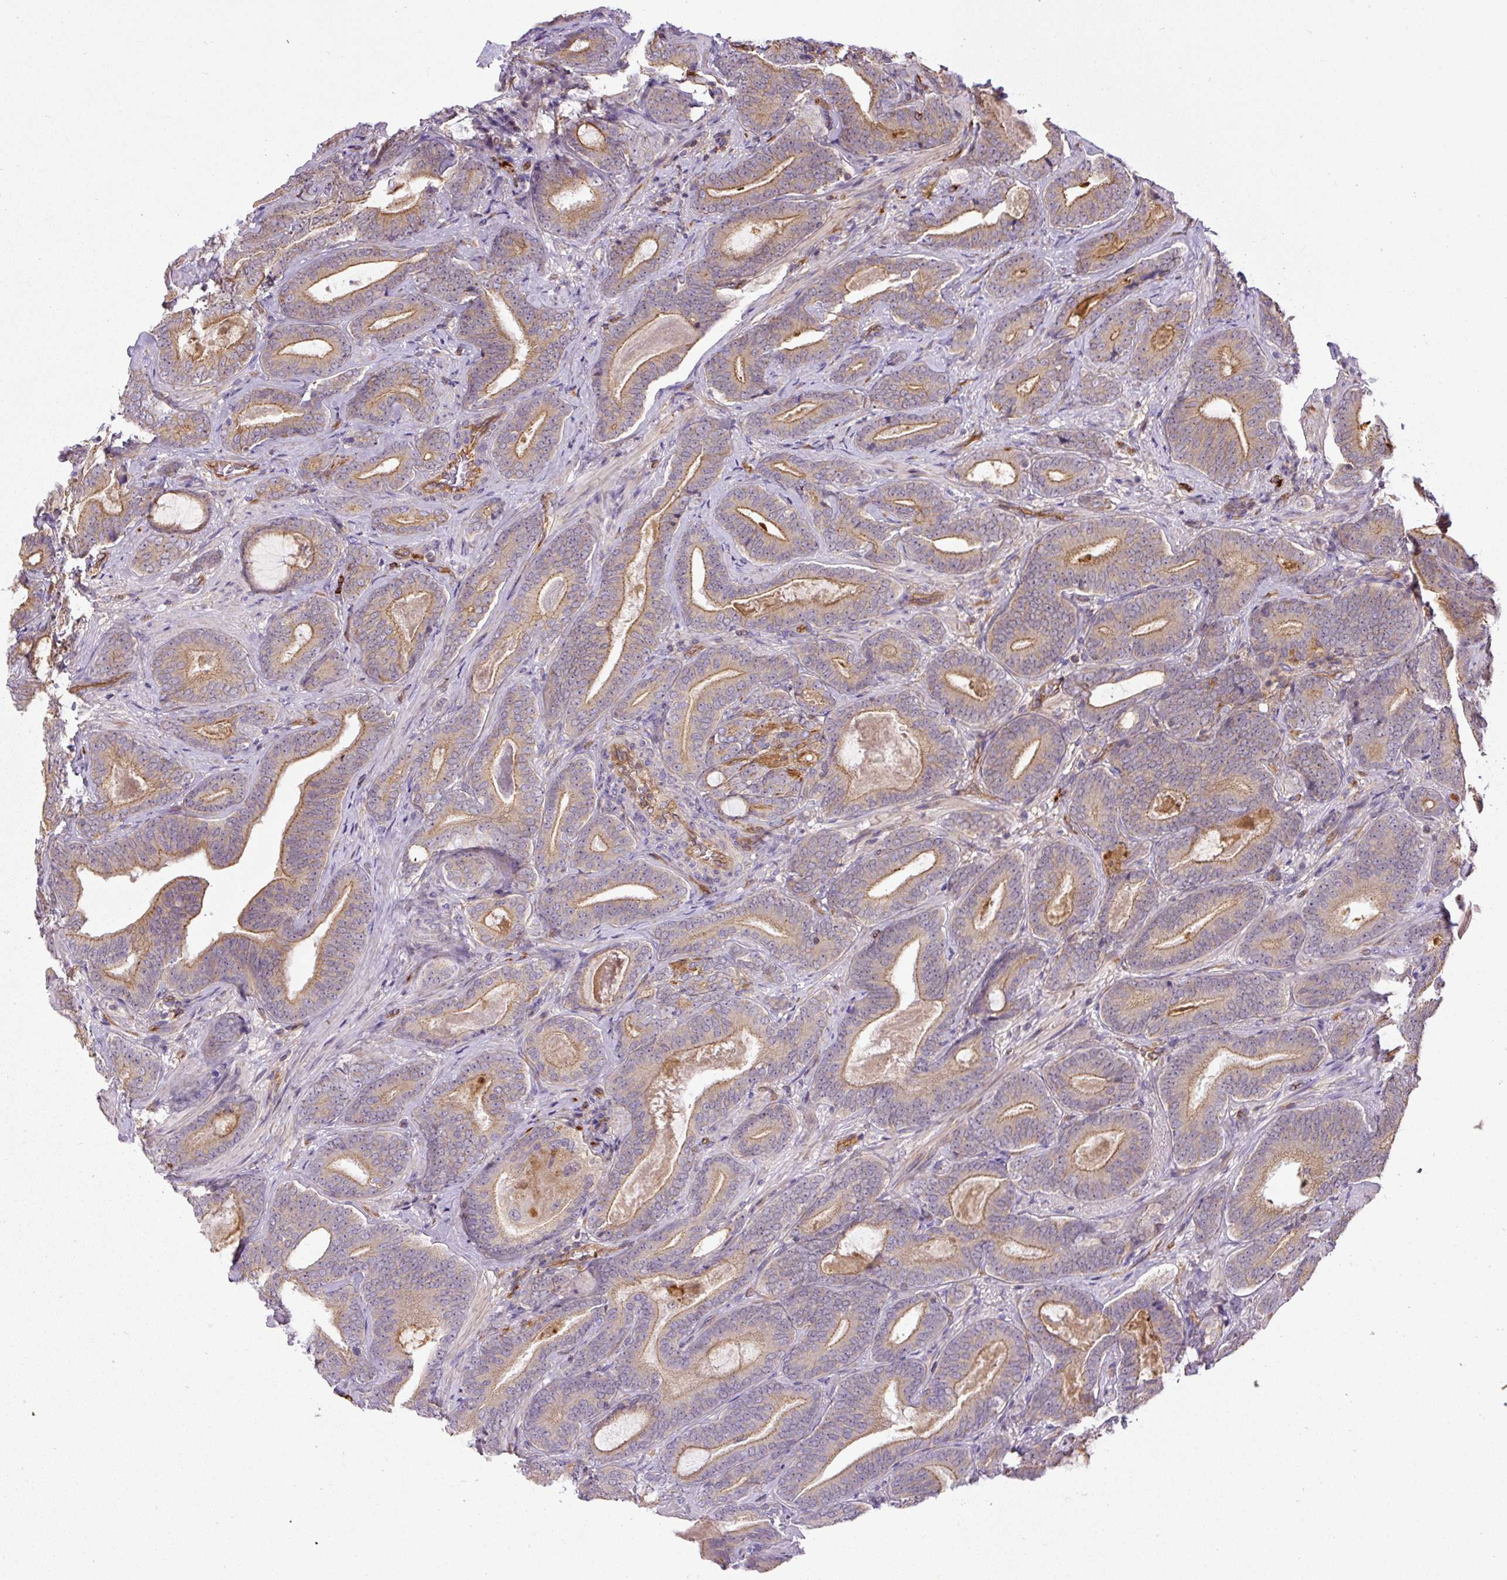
{"staining": {"intensity": "moderate", "quantity": ">75%", "location": "cytoplasmic/membranous"}, "tissue": "prostate cancer", "cell_type": "Tumor cells", "image_type": "cancer", "snomed": [{"axis": "morphology", "description": "Adenocarcinoma, Low grade"}, {"axis": "topography", "description": "Prostate and seminal vesicle, NOS"}], "caption": "An IHC micrograph of tumor tissue is shown. Protein staining in brown highlights moderate cytoplasmic/membranous positivity in prostate cancer (low-grade adenocarcinoma) within tumor cells.", "gene": "B3GALT5", "patient": {"sex": "male", "age": 61}}